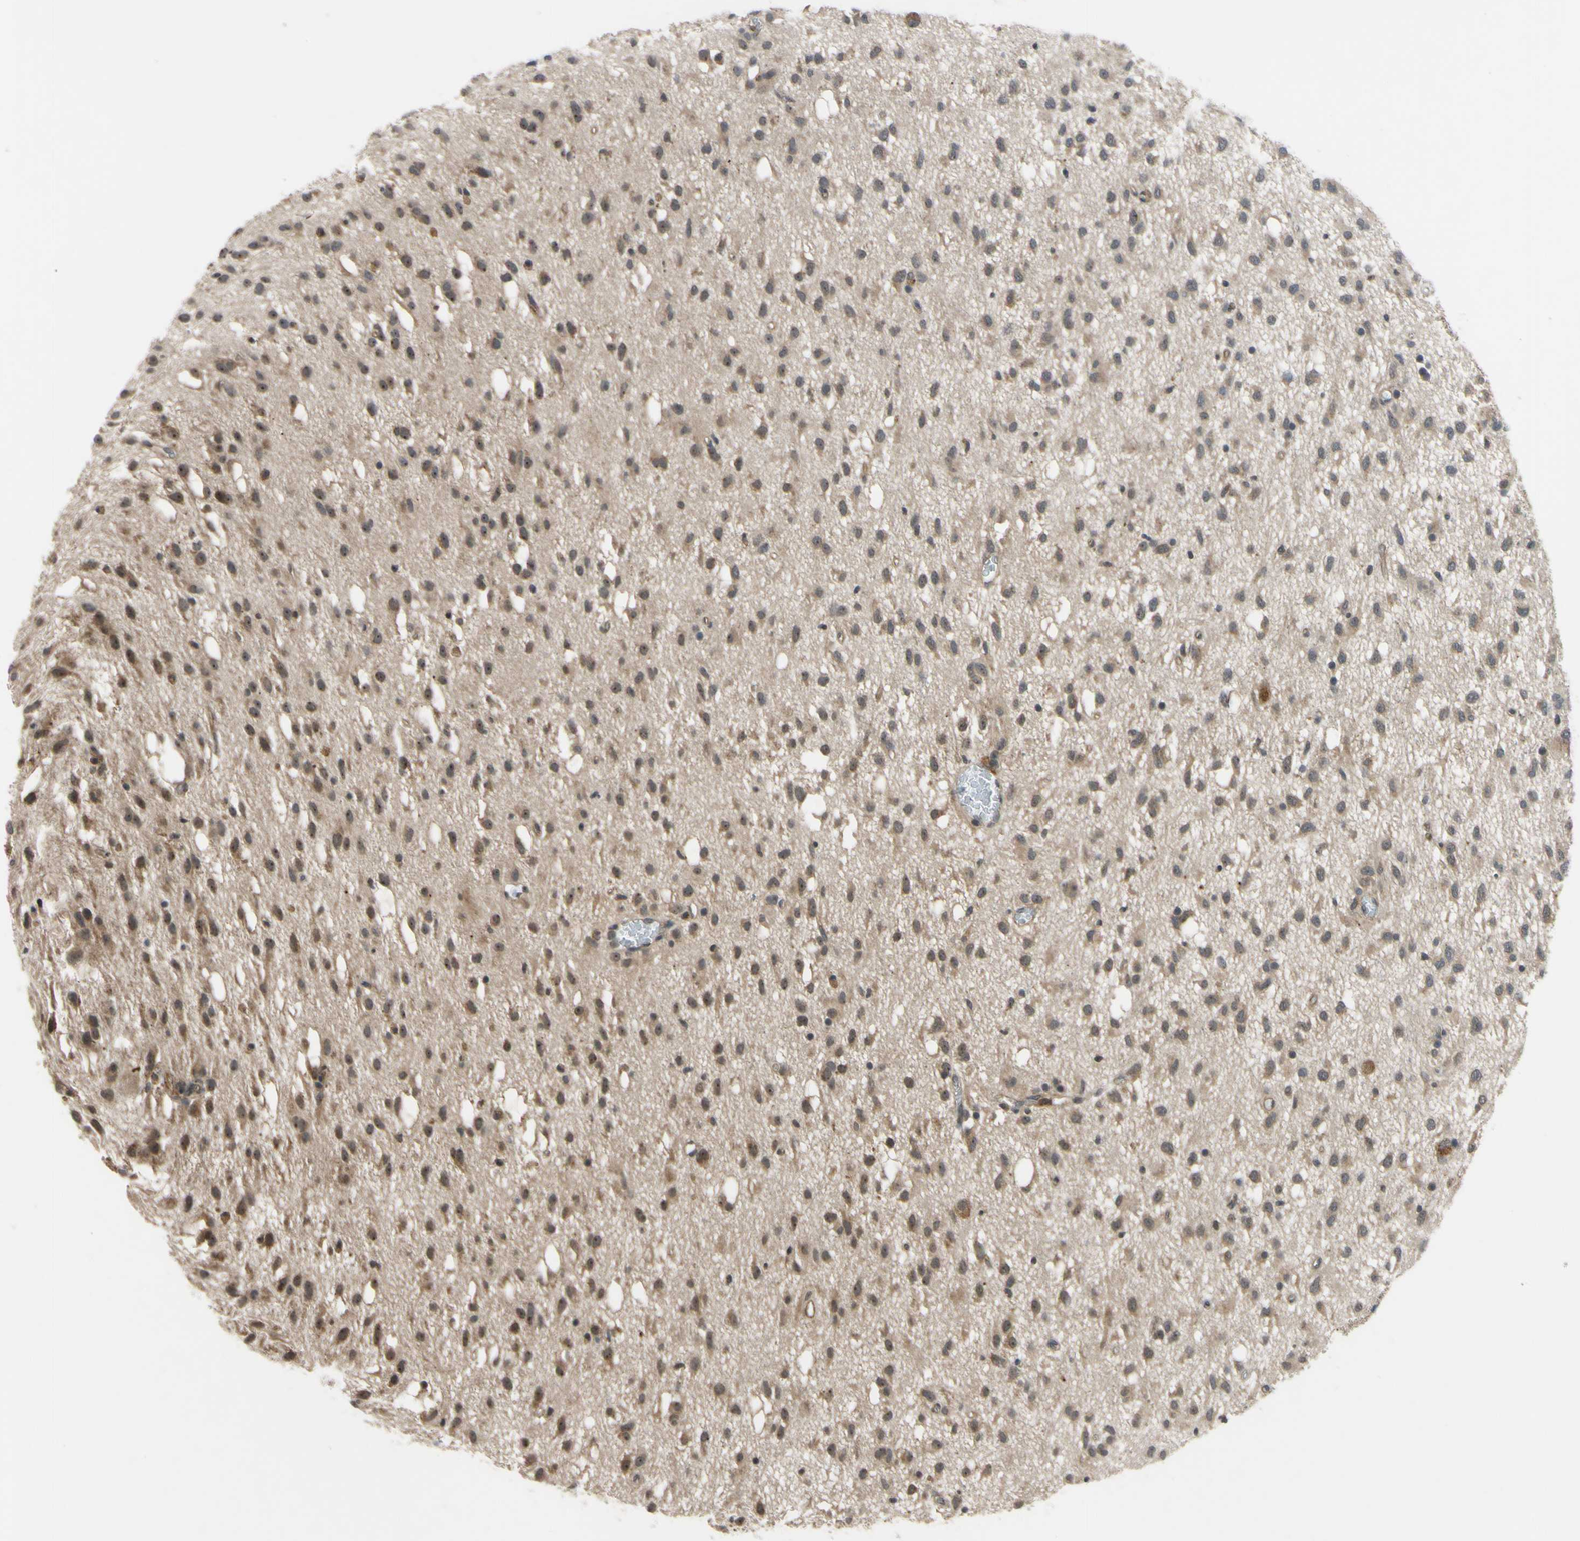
{"staining": {"intensity": "moderate", "quantity": ">75%", "location": "cytoplasmic/membranous,nuclear"}, "tissue": "glioma", "cell_type": "Tumor cells", "image_type": "cancer", "snomed": [{"axis": "morphology", "description": "Glioma, malignant, Low grade"}, {"axis": "topography", "description": "Brain"}], "caption": "Glioma tissue demonstrates moderate cytoplasmic/membranous and nuclear staining in about >75% of tumor cells, visualized by immunohistochemistry.", "gene": "COMMD9", "patient": {"sex": "male", "age": 77}}